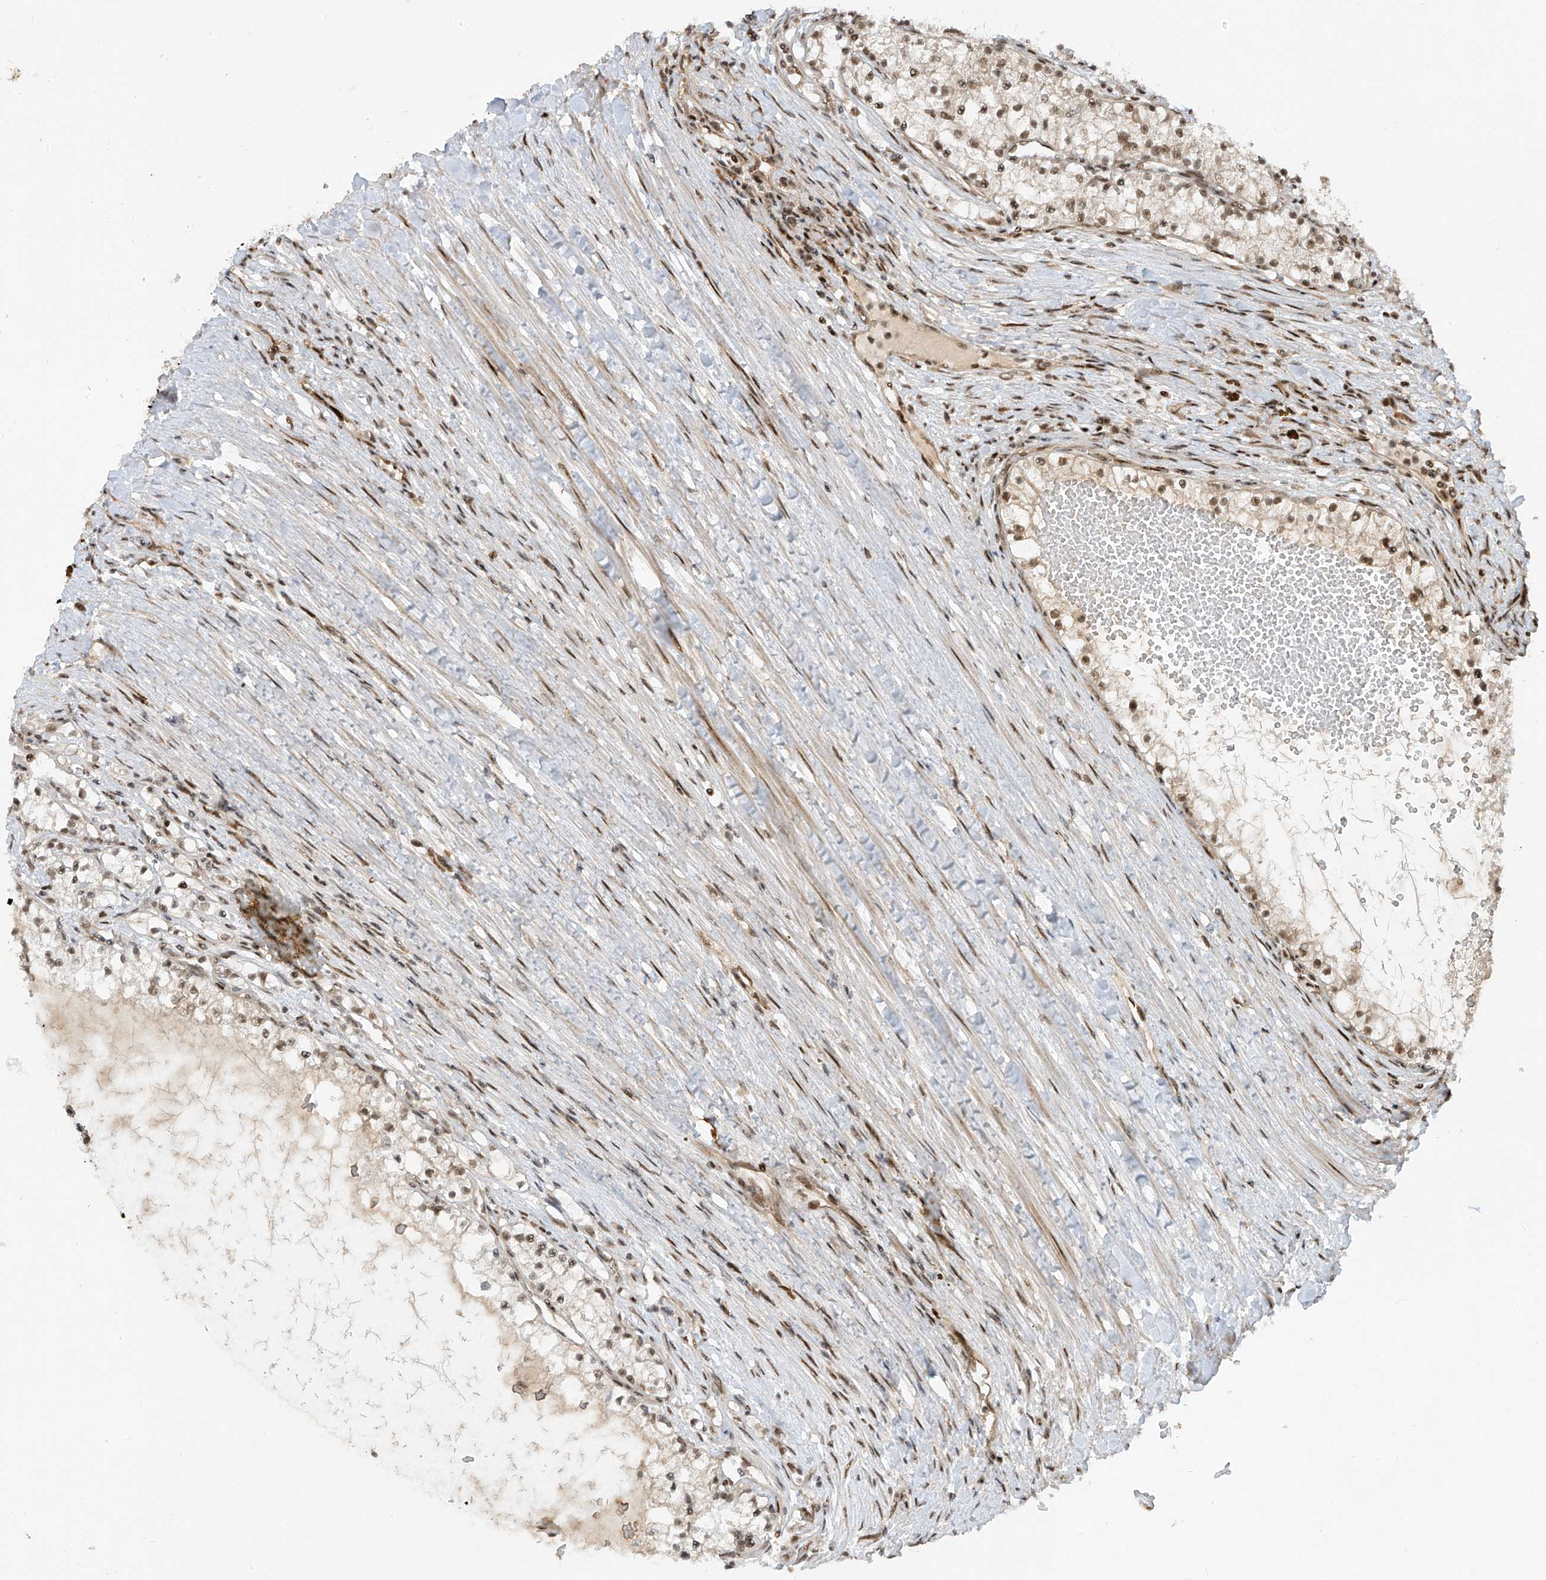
{"staining": {"intensity": "moderate", "quantity": ">75%", "location": "nuclear"}, "tissue": "renal cancer", "cell_type": "Tumor cells", "image_type": "cancer", "snomed": [{"axis": "morphology", "description": "Normal tissue, NOS"}, {"axis": "morphology", "description": "Adenocarcinoma, NOS"}, {"axis": "topography", "description": "Kidney"}], "caption": "Immunohistochemical staining of adenocarcinoma (renal) exhibits moderate nuclear protein staining in approximately >75% of tumor cells. (Brightfield microscopy of DAB IHC at high magnification).", "gene": "ARHGEF3", "patient": {"sex": "male", "age": 68}}